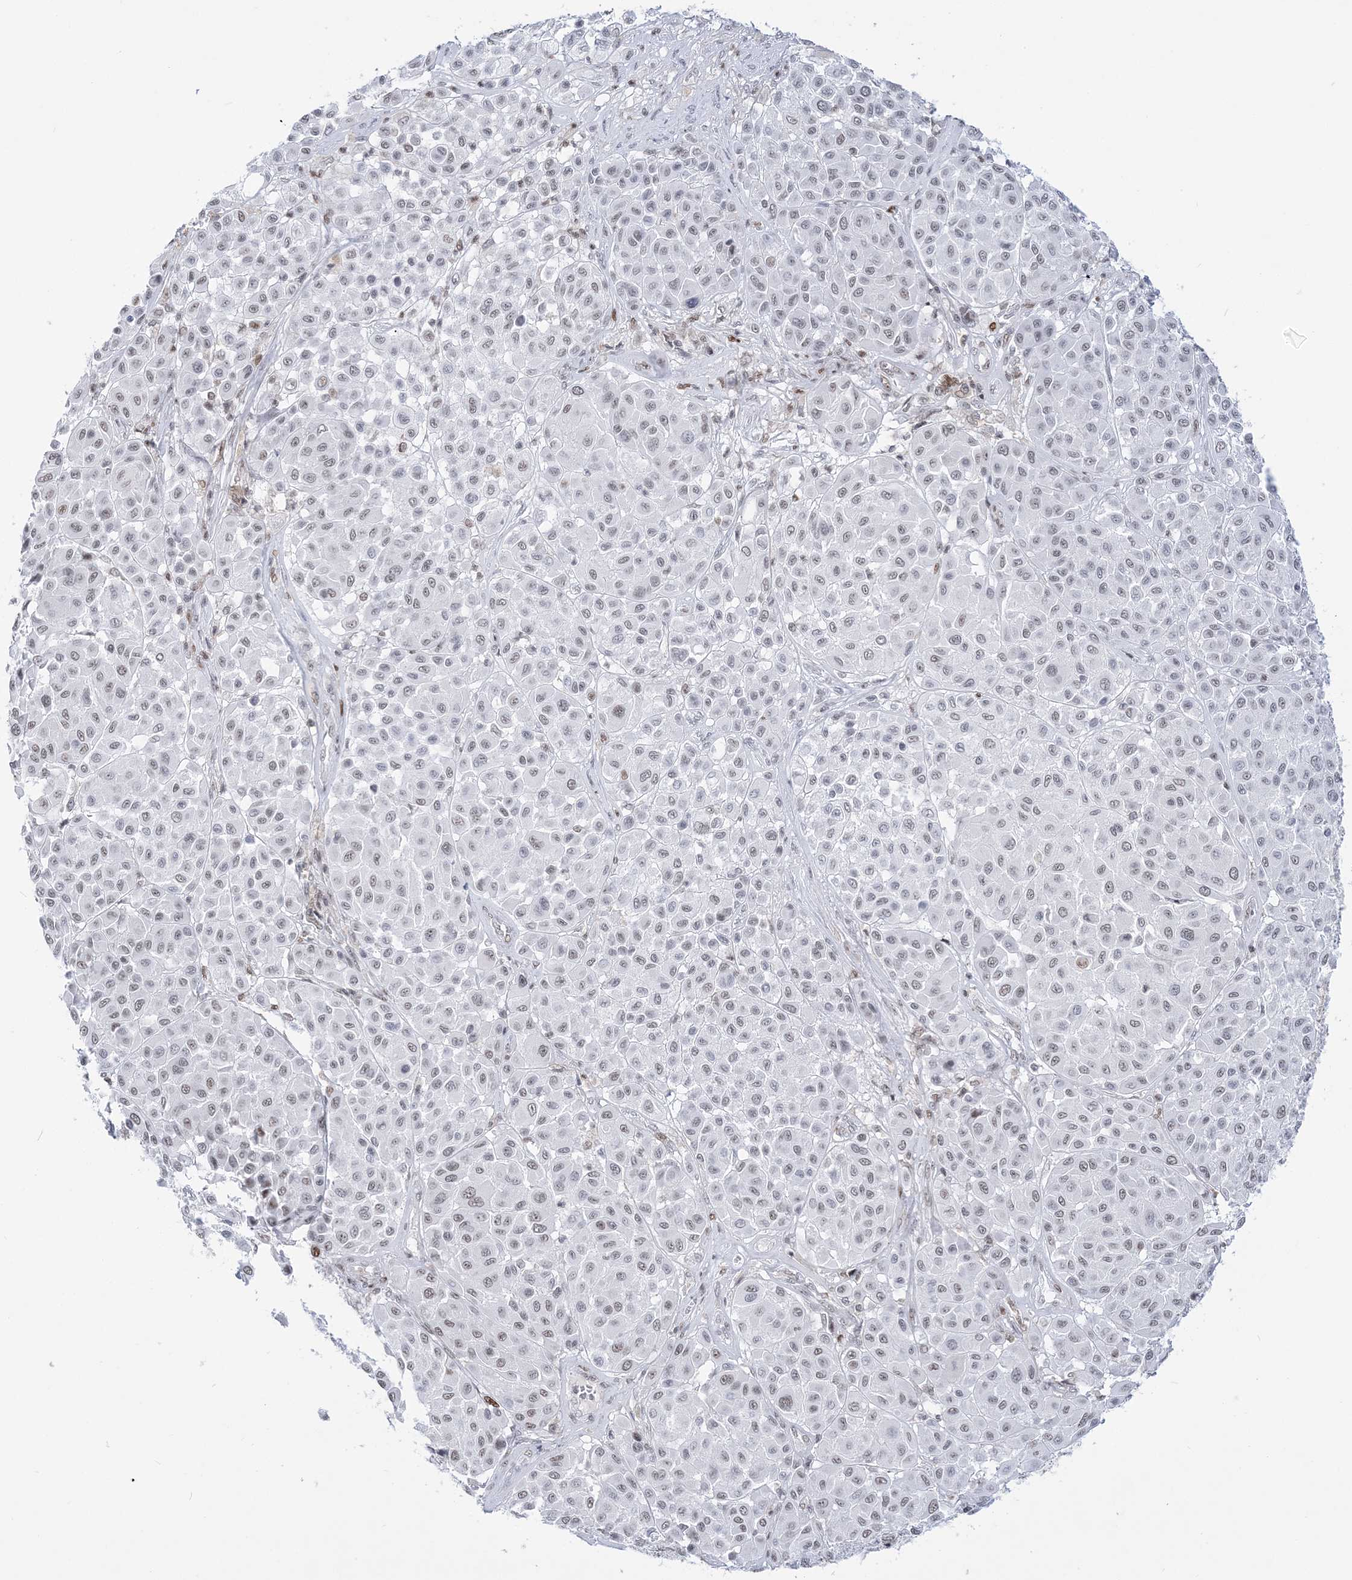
{"staining": {"intensity": "negative", "quantity": "none", "location": "none"}, "tissue": "melanoma", "cell_type": "Tumor cells", "image_type": "cancer", "snomed": [{"axis": "morphology", "description": "Malignant melanoma, Metastatic site"}, {"axis": "topography", "description": "Soft tissue"}], "caption": "A high-resolution histopathology image shows immunohistochemistry staining of malignant melanoma (metastatic site), which displays no significant staining in tumor cells.", "gene": "DDX21", "patient": {"sex": "male", "age": 41}}